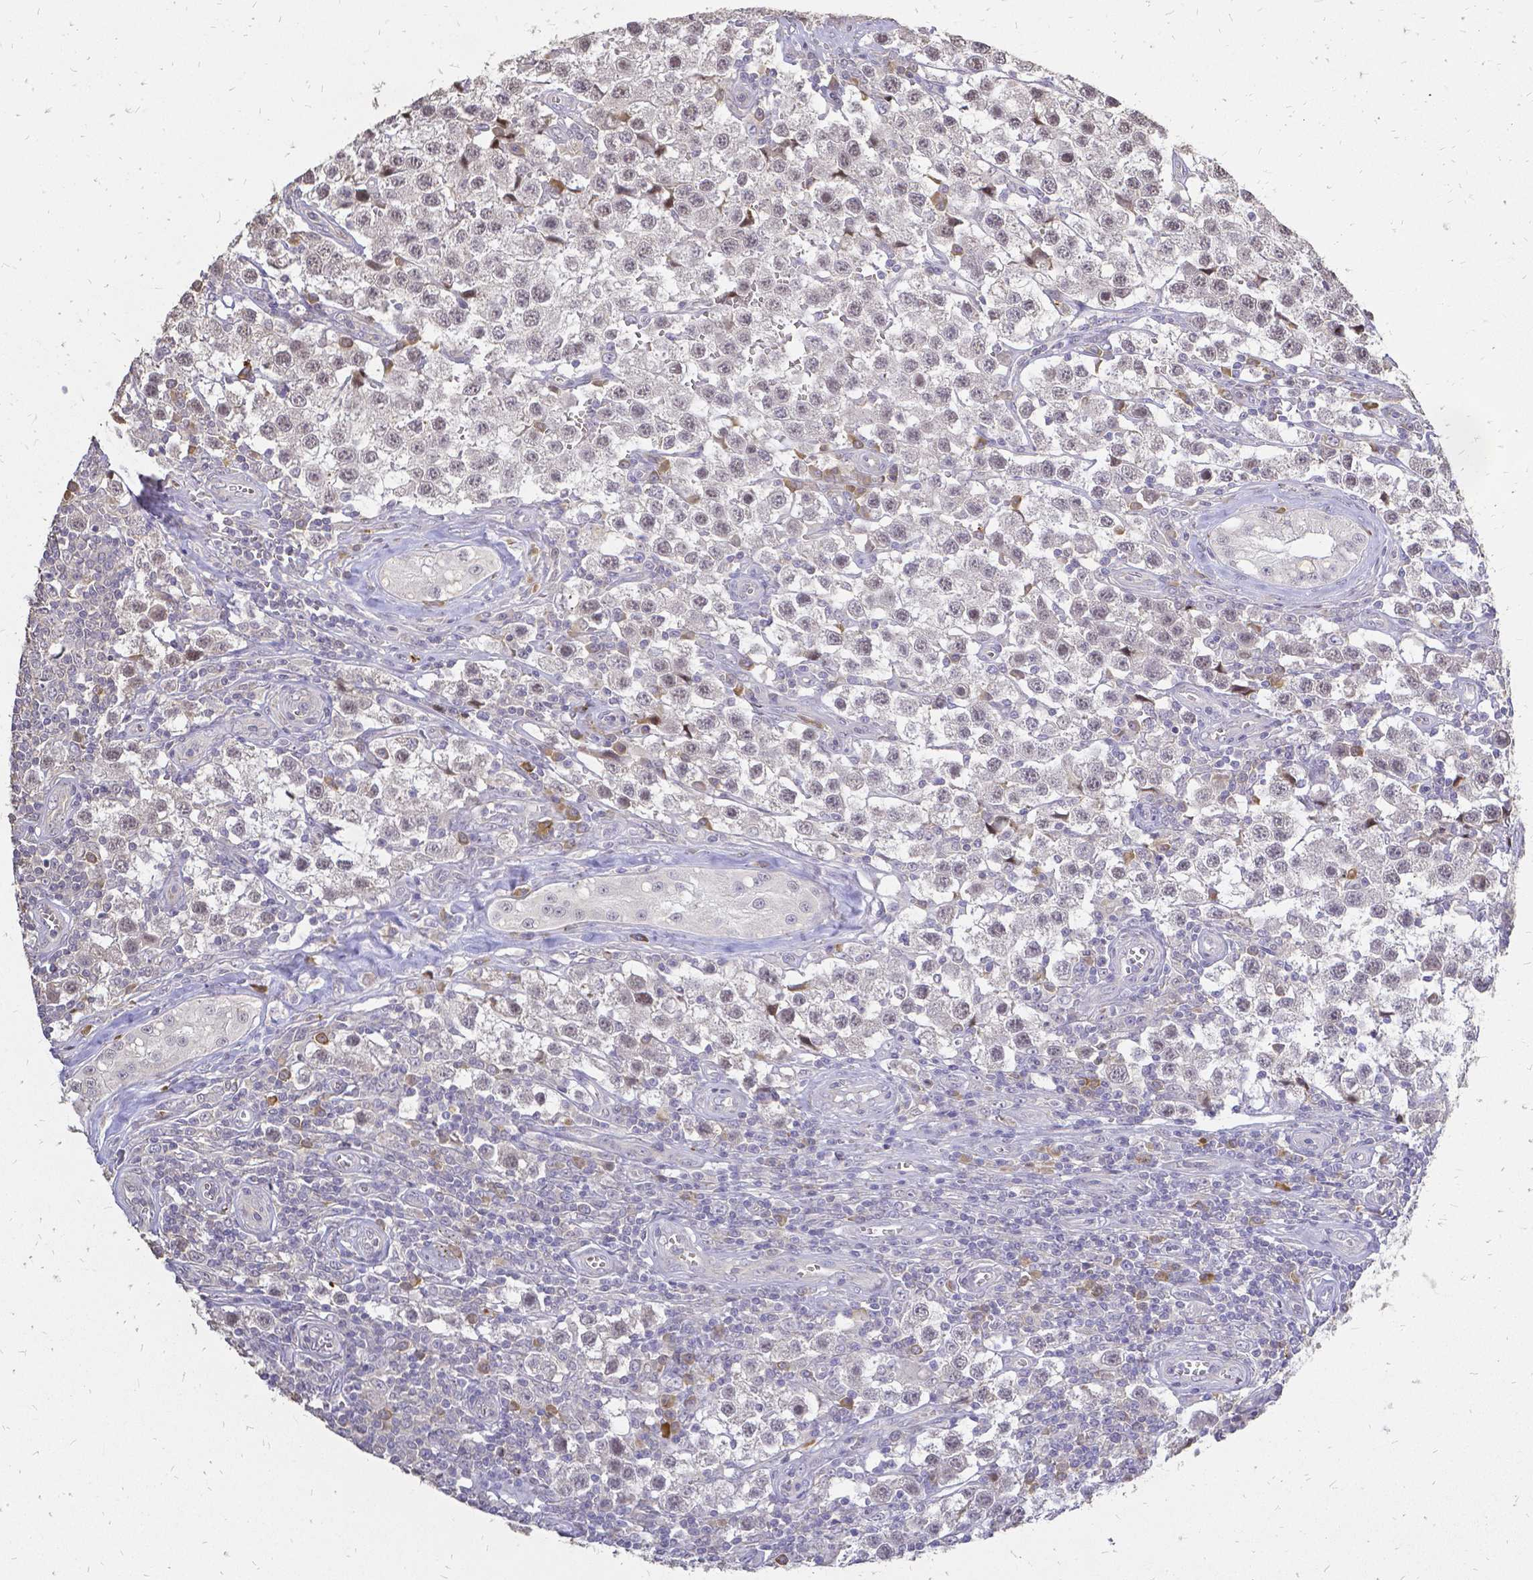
{"staining": {"intensity": "negative", "quantity": "none", "location": "none"}, "tissue": "testis cancer", "cell_type": "Tumor cells", "image_type": "cancer", "snomed": [{"axis": "morphology", "description": "Seminoma, NOS"}, {"axis": "topography", "description": "Testis"}], "caption": "Immunohistochemical staining of testis cancer (seminoma) exhibits no significant expression in tumor cells. The staining was performed using DAB to visualize the protein expression in brown, while the nuclei were stained in blue with hematoxylin (Magnification: 20x).", "gene": "CIB1", "patient": {"sex": "male", "age": 34}}